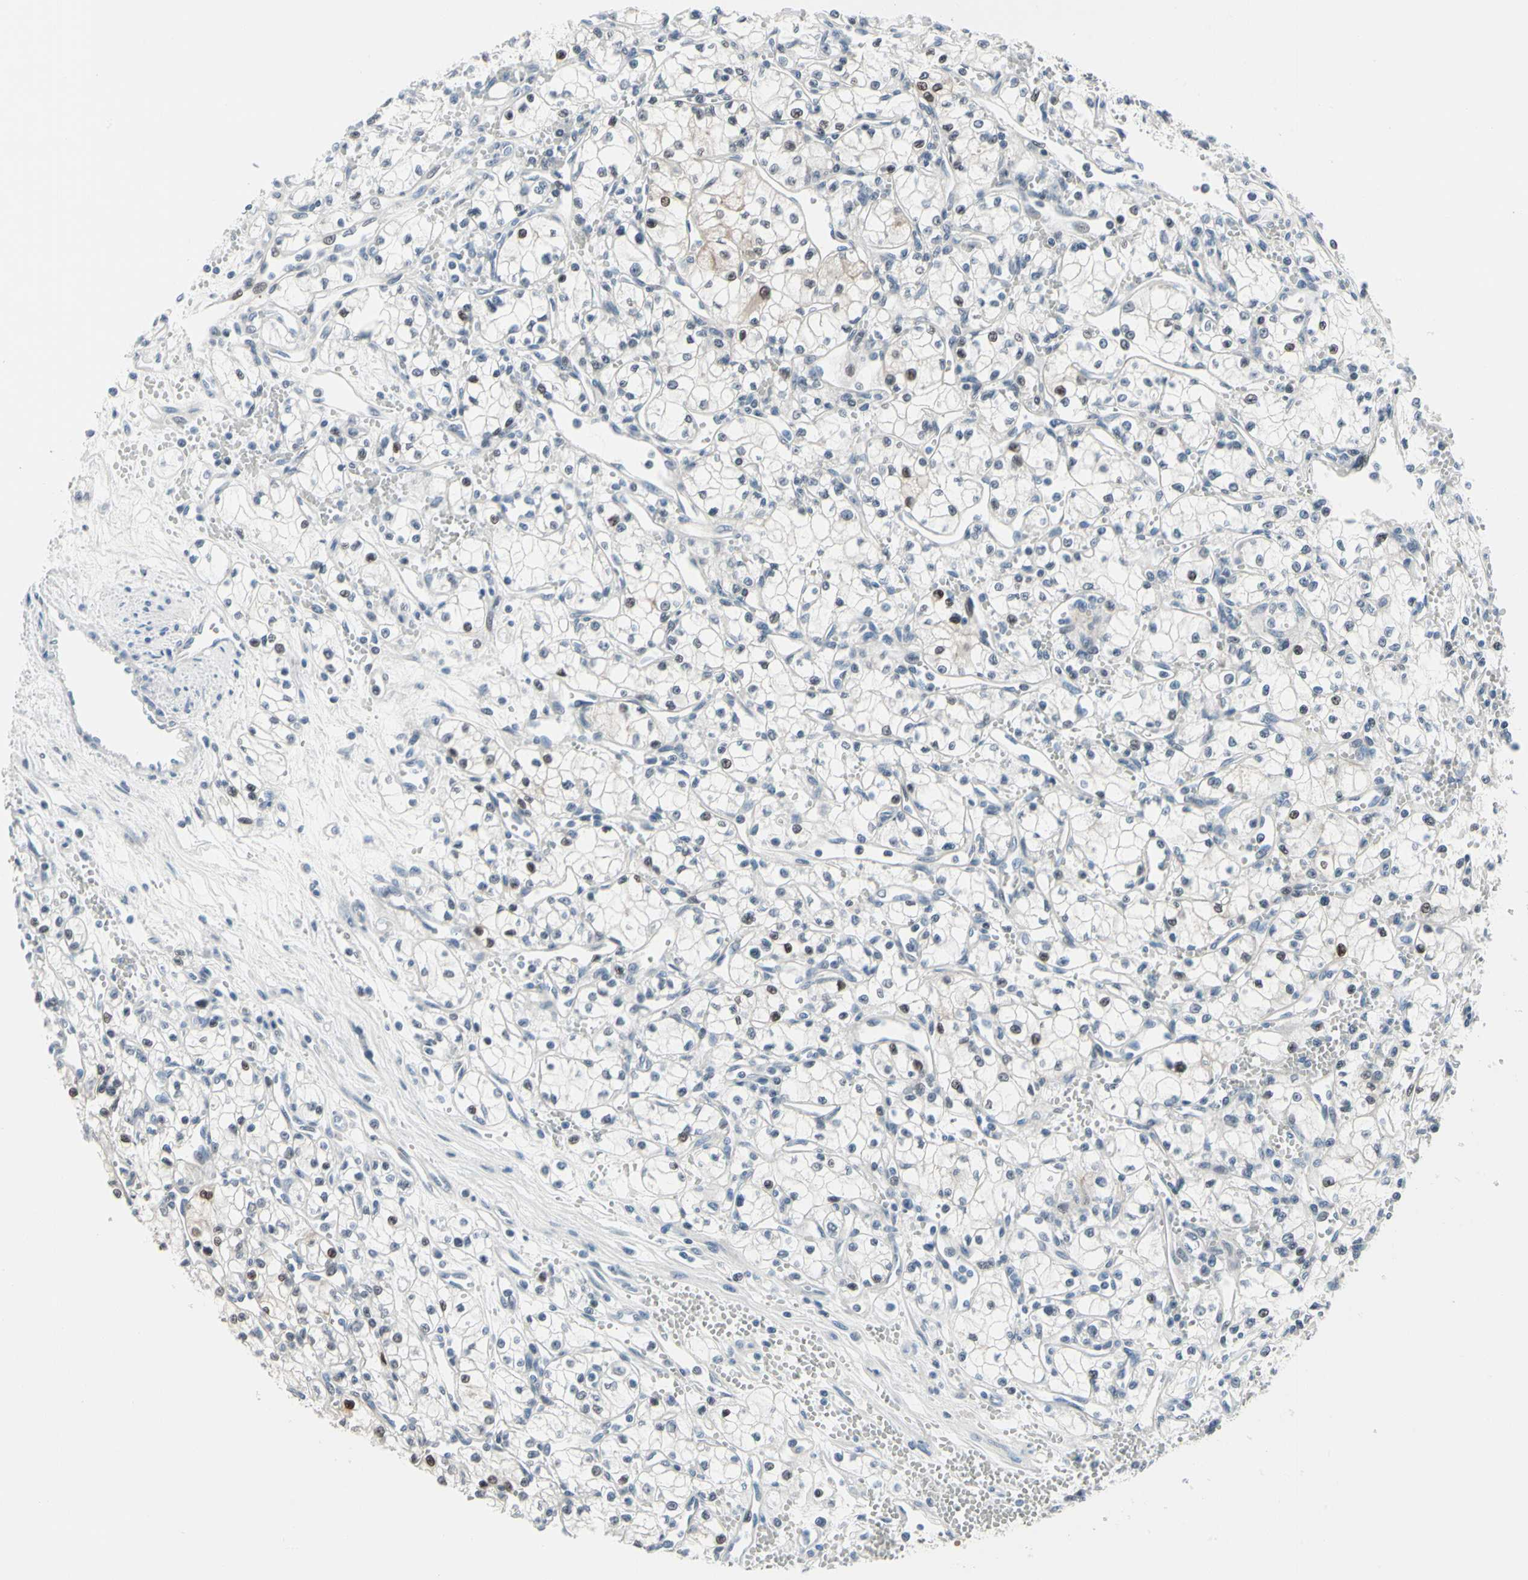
{"staining": {"intensity": "negative", "quantity": "none", "location": "none"}, "tissue": "renal cancer", "cell_type": "Tumor cells", "image_type": "cancer", "snomed": [{"axis": "morphology", "description": "Normal tissue, NOS"}, {"axis": "morphology", "description": "Adenocarcinoma, NOS"}, {"axis": "topography", "description": "Kidney"}], "caption": "Immunohistochemistry (IHC) histopathology image of neoplastic tissue: renal adenocarcinoma stained with DAB (3,3'-diaminobenzidine) reveals no significant protein staining in tumor cells. Brightfield microscopy of immunohistochemistry (IHC) stained with DAB (brown) and hematoxylin (blue), captured at high magnification.", "gene": "TXN", "patient": {"sex": "male", "age": 59}}